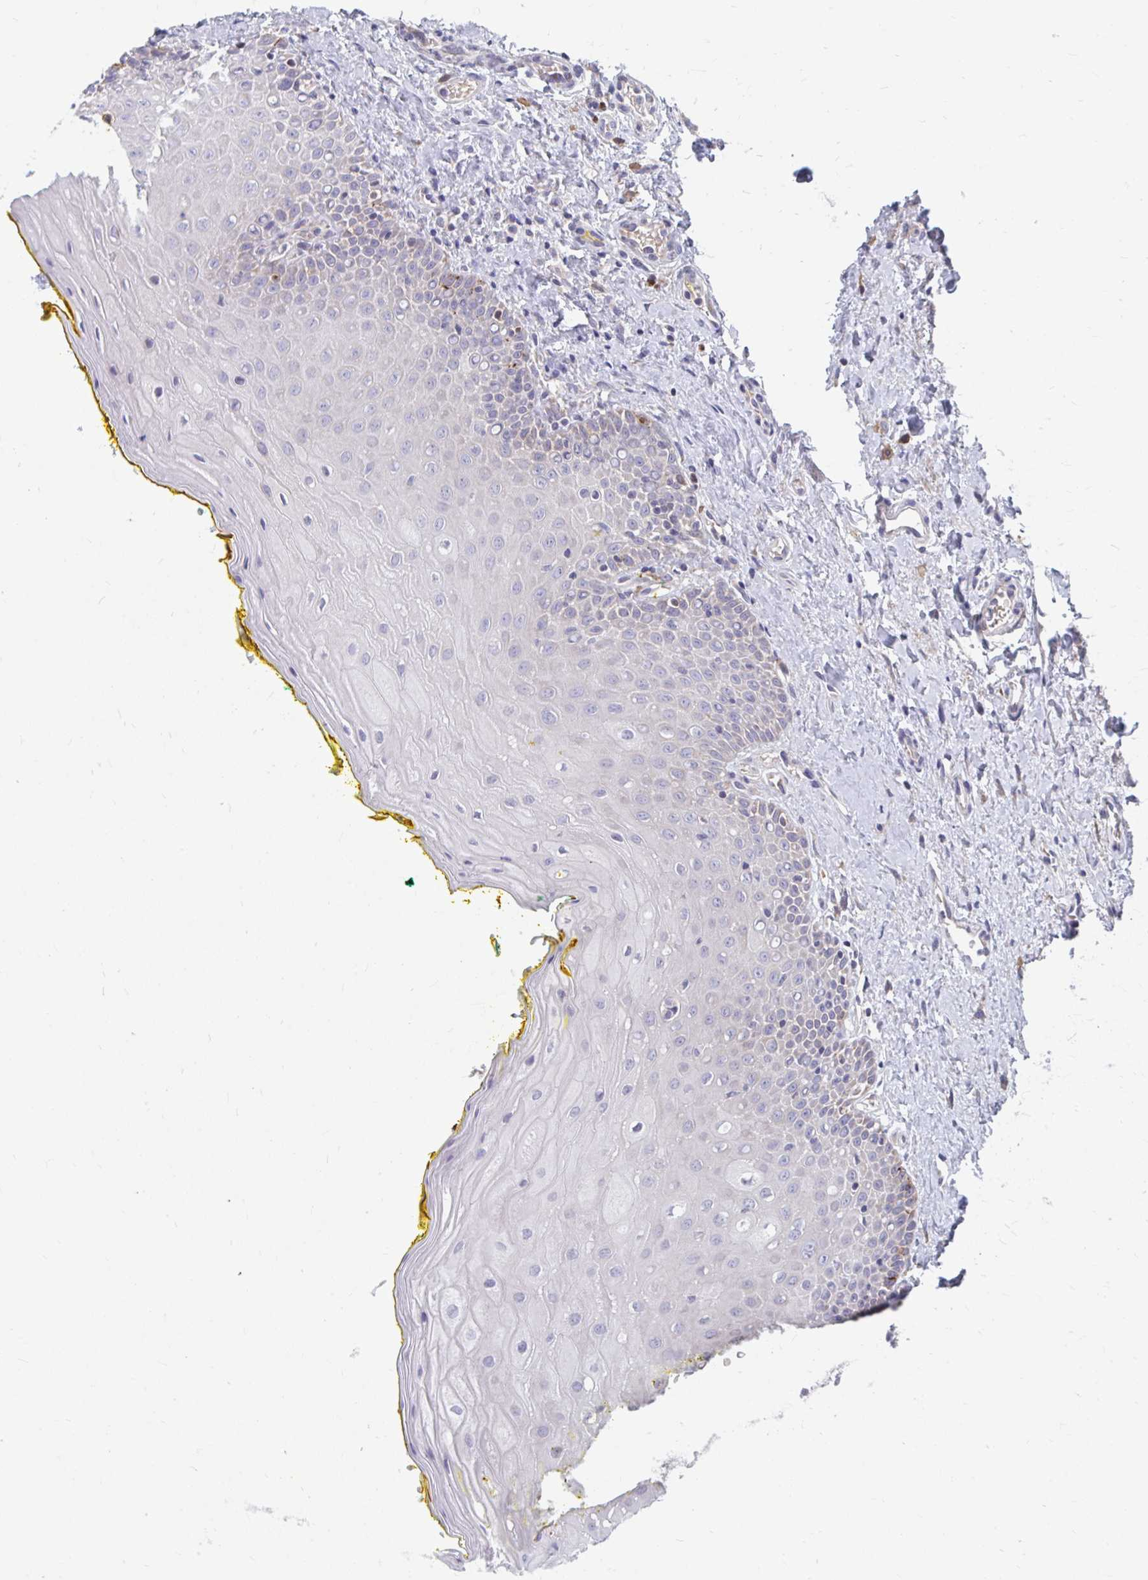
{"staining": {"intensity": "weak", "quantity": "<25%", "location": "cytoplasmic/membranous"}, "tissue": "oral mucosa", "cell_type": "Squamous epithelial cells", "image_type": "normal", "snomed": [{"axis": "morphology", "description": "Normal tissue, NOS"}, {"axis": "morphology", "description": "Squamous cell carcinoma, NOS"}, {"axis": "topography", "description": "Oral tissue"}, {"axis": "topography", "description": "Head-Neck"}], "caption": "IHC of normal human oral mucosa shows no positivity in squamous epithelial cells.", "gene": "PABIR3", "patient": {"sex": "female", "age": 70}}